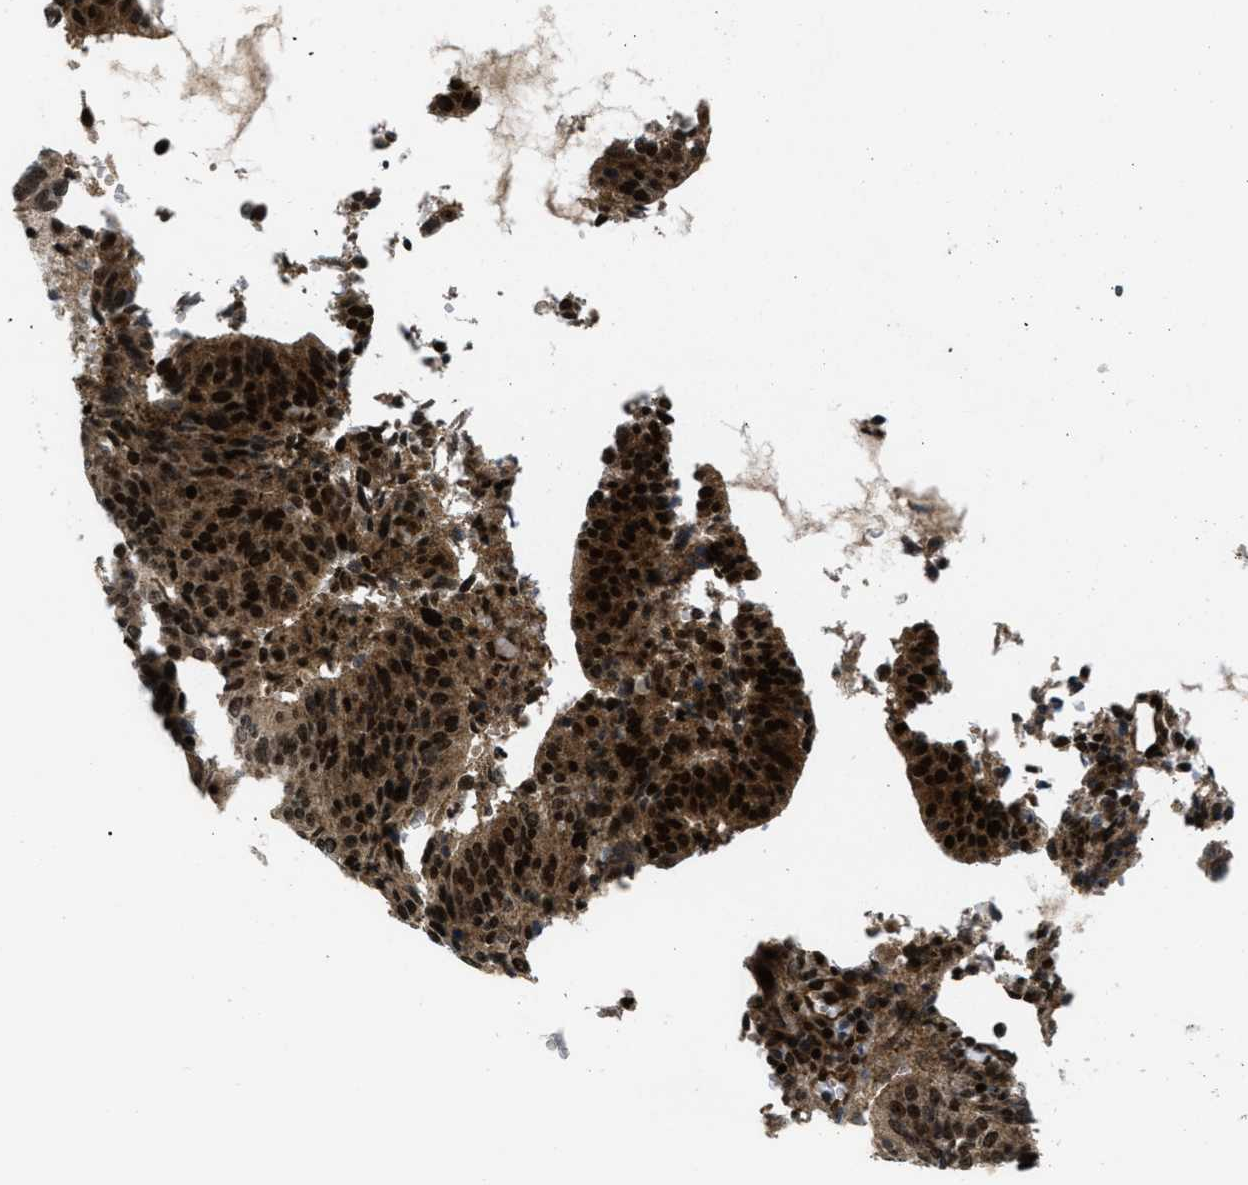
{"staining": {"intensity": "strong", "quantity": ">75%", "location": "cytoplasmic/membranous,nuclear"}, "tissue": "cervical cancer", "cell_type": "Tumor cells", "image_type": "cancer", "snomed": [{"axis": "morphology", "description": "Normal tissue, NOS"}, {"axis": "morphology", "description": "Squamous cell carcinoma, NOS"}, {"axis": "topography", "description": "Cervix"}], "caption": "Cervical cancer (squamous cell carcinoma) stained for a protein demonstrates strong cytoplasmic/membranous and nuclear positivity in tumor cells.", "gene": "PPP2CB", "patient": {"sex": "female", "age": 39}}